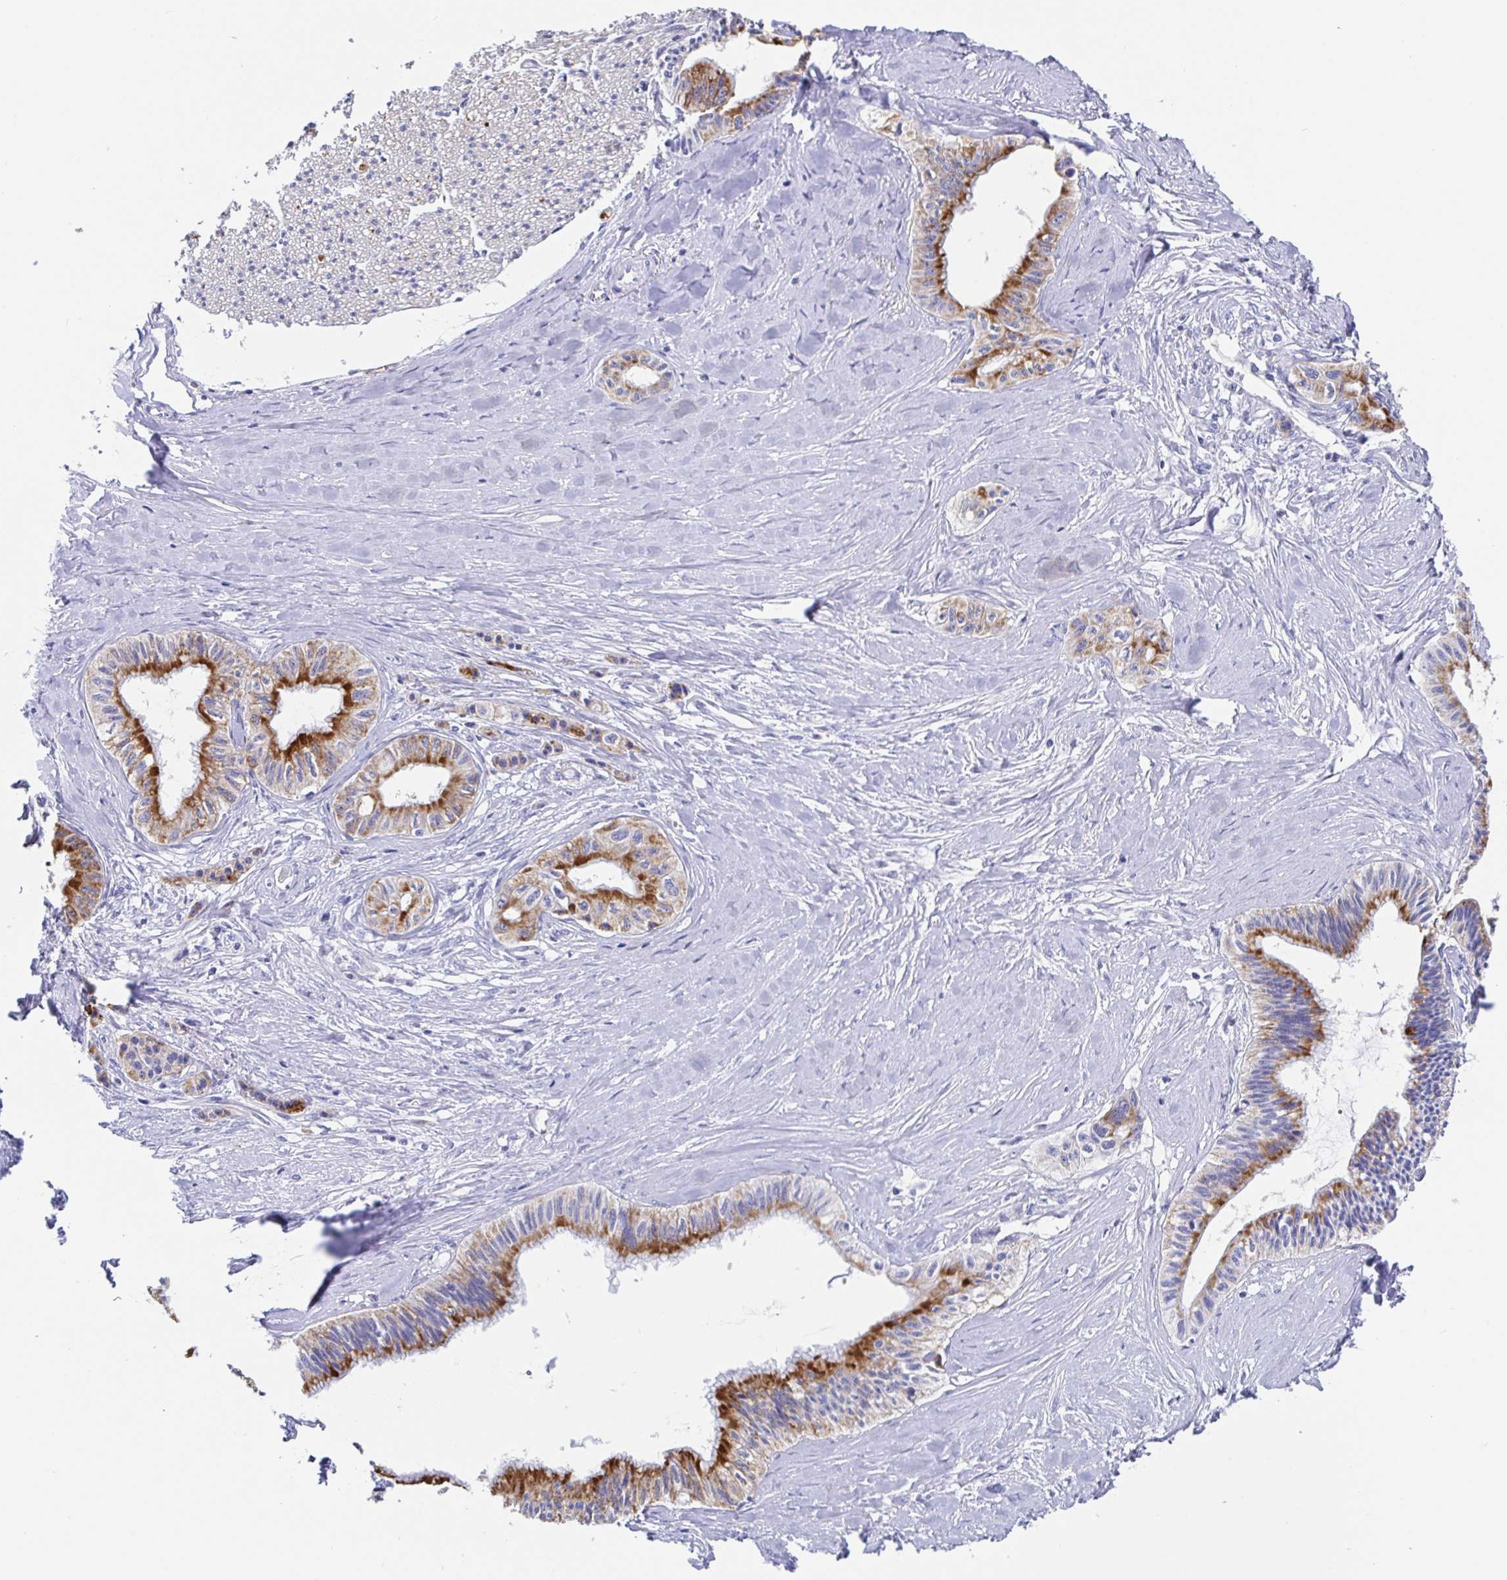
{"staining": {"intensity": "moderate", "quantity": "25%-75%", "location": "cytoplasmic/membranous"}, "tissue": "pancreatic cancer", "cell_type": "Tumor cells", "image_type": "cancer", "snomed": [{"axis": "morphology", "description": "Adenocarcinoma, NOS"}, {"axis": "topography", "description": "Pancreas"}], "caption": "Pancreatic cancer was stained to show a protein in brown. There is medium levels of moderate cytoplasmic/membranous staining in about 25%-75% of tumor cells.", "gene": "MAOA", "patient": {"sex": "male", "age": 71}}